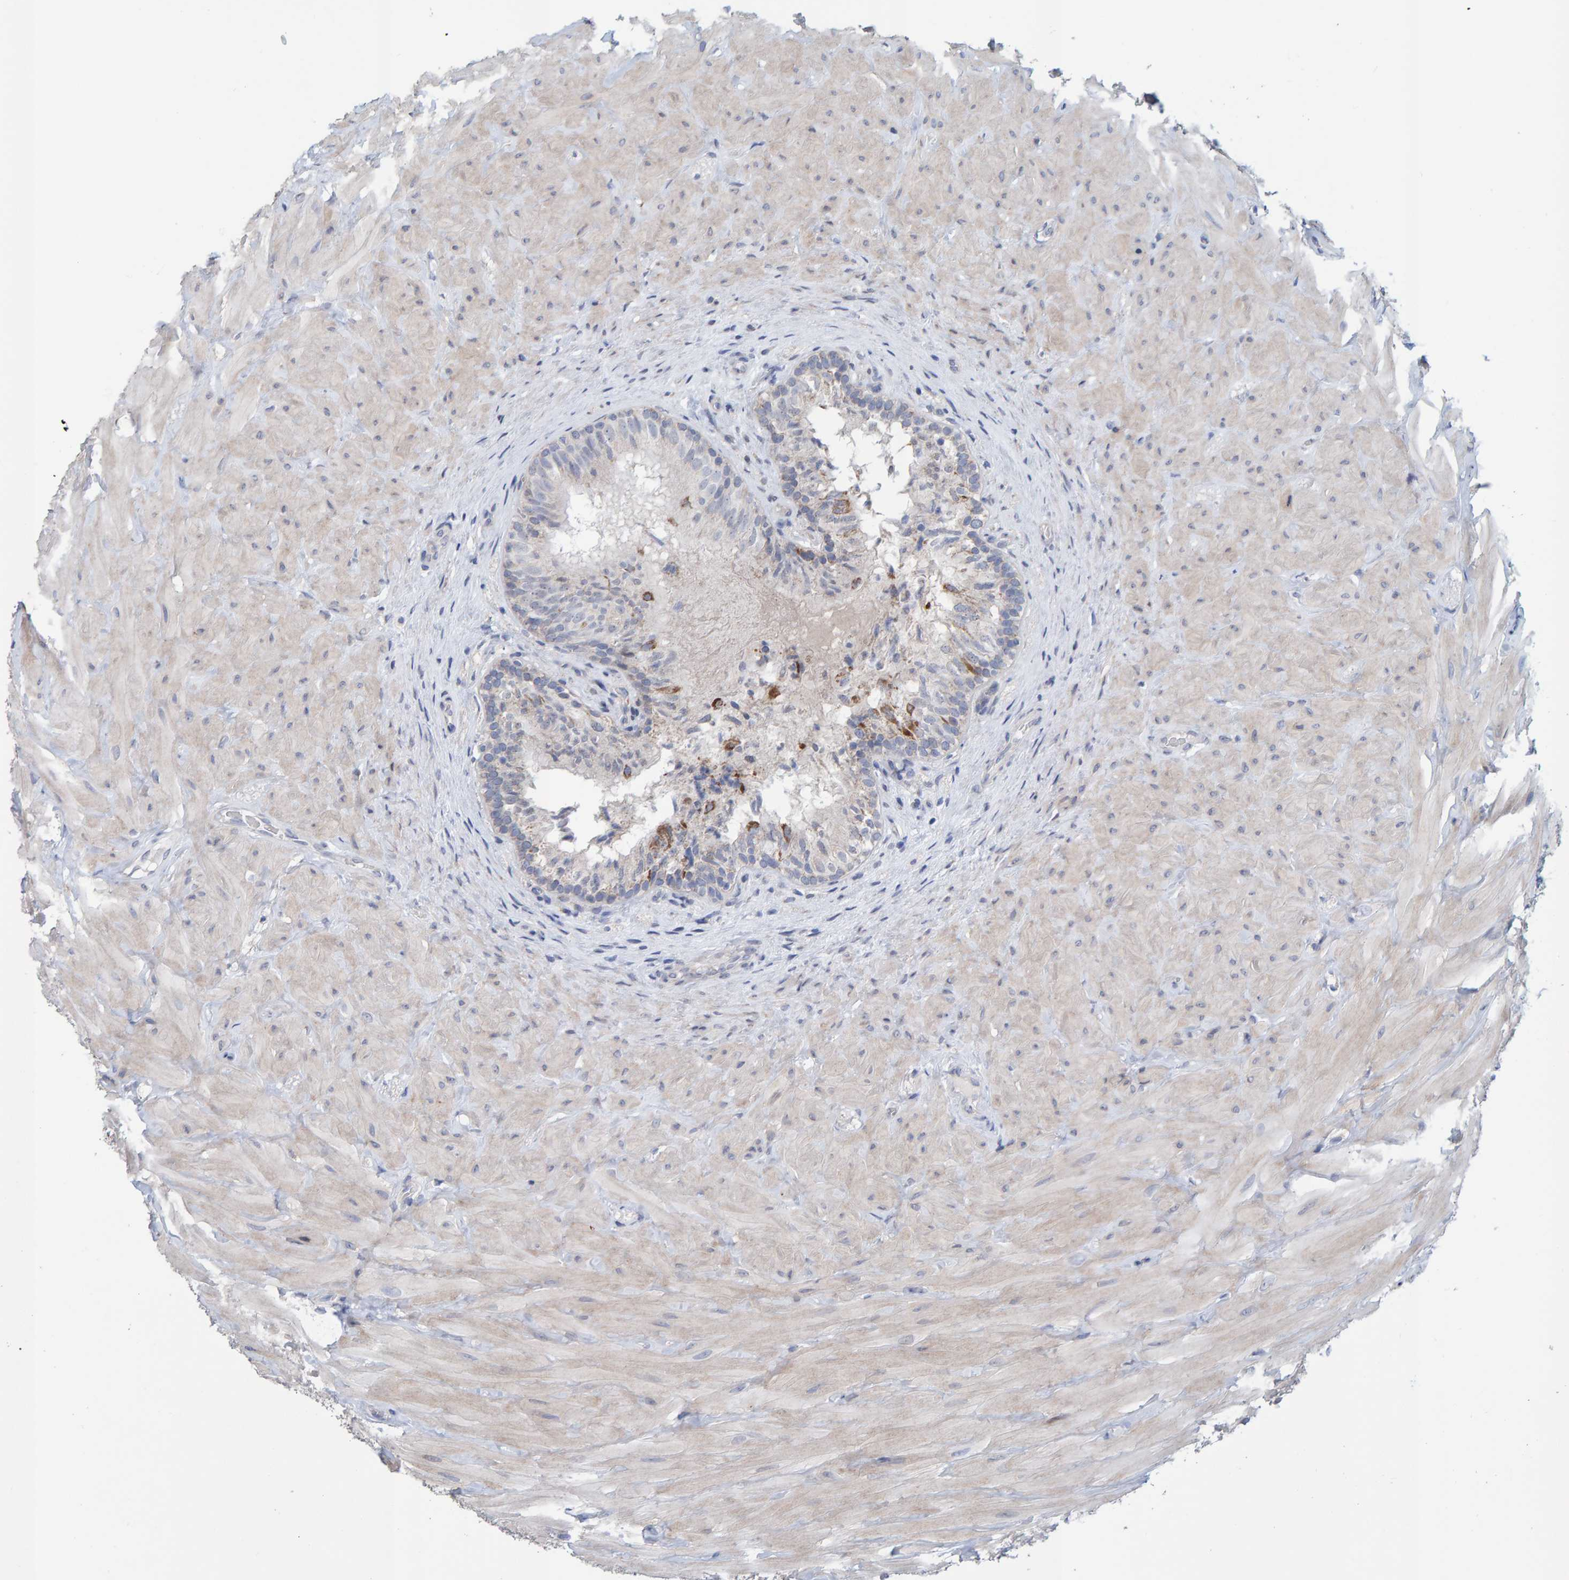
{"staining": {"intensity": "weak", "quantity": "<25%", "location": "cytoplasmic/membranous"}, "tissue": "epididymis", "cell_type": "Glandular cells", "image_type": "normal", "snomed": [{"axis": "morphology", "description": "Normal tissue, NOS"}, {"axis": "topography", "description": "Soft tissue"}, {"axis": "topography", "description": "Epididymis"}], "caption": "An immunohistochemistry micrograph of normal epididymis is shown. There is no staining in glandular cells of epididymis.", "gene": "USP43", "patient": {"sex": "male", "age": 26}}